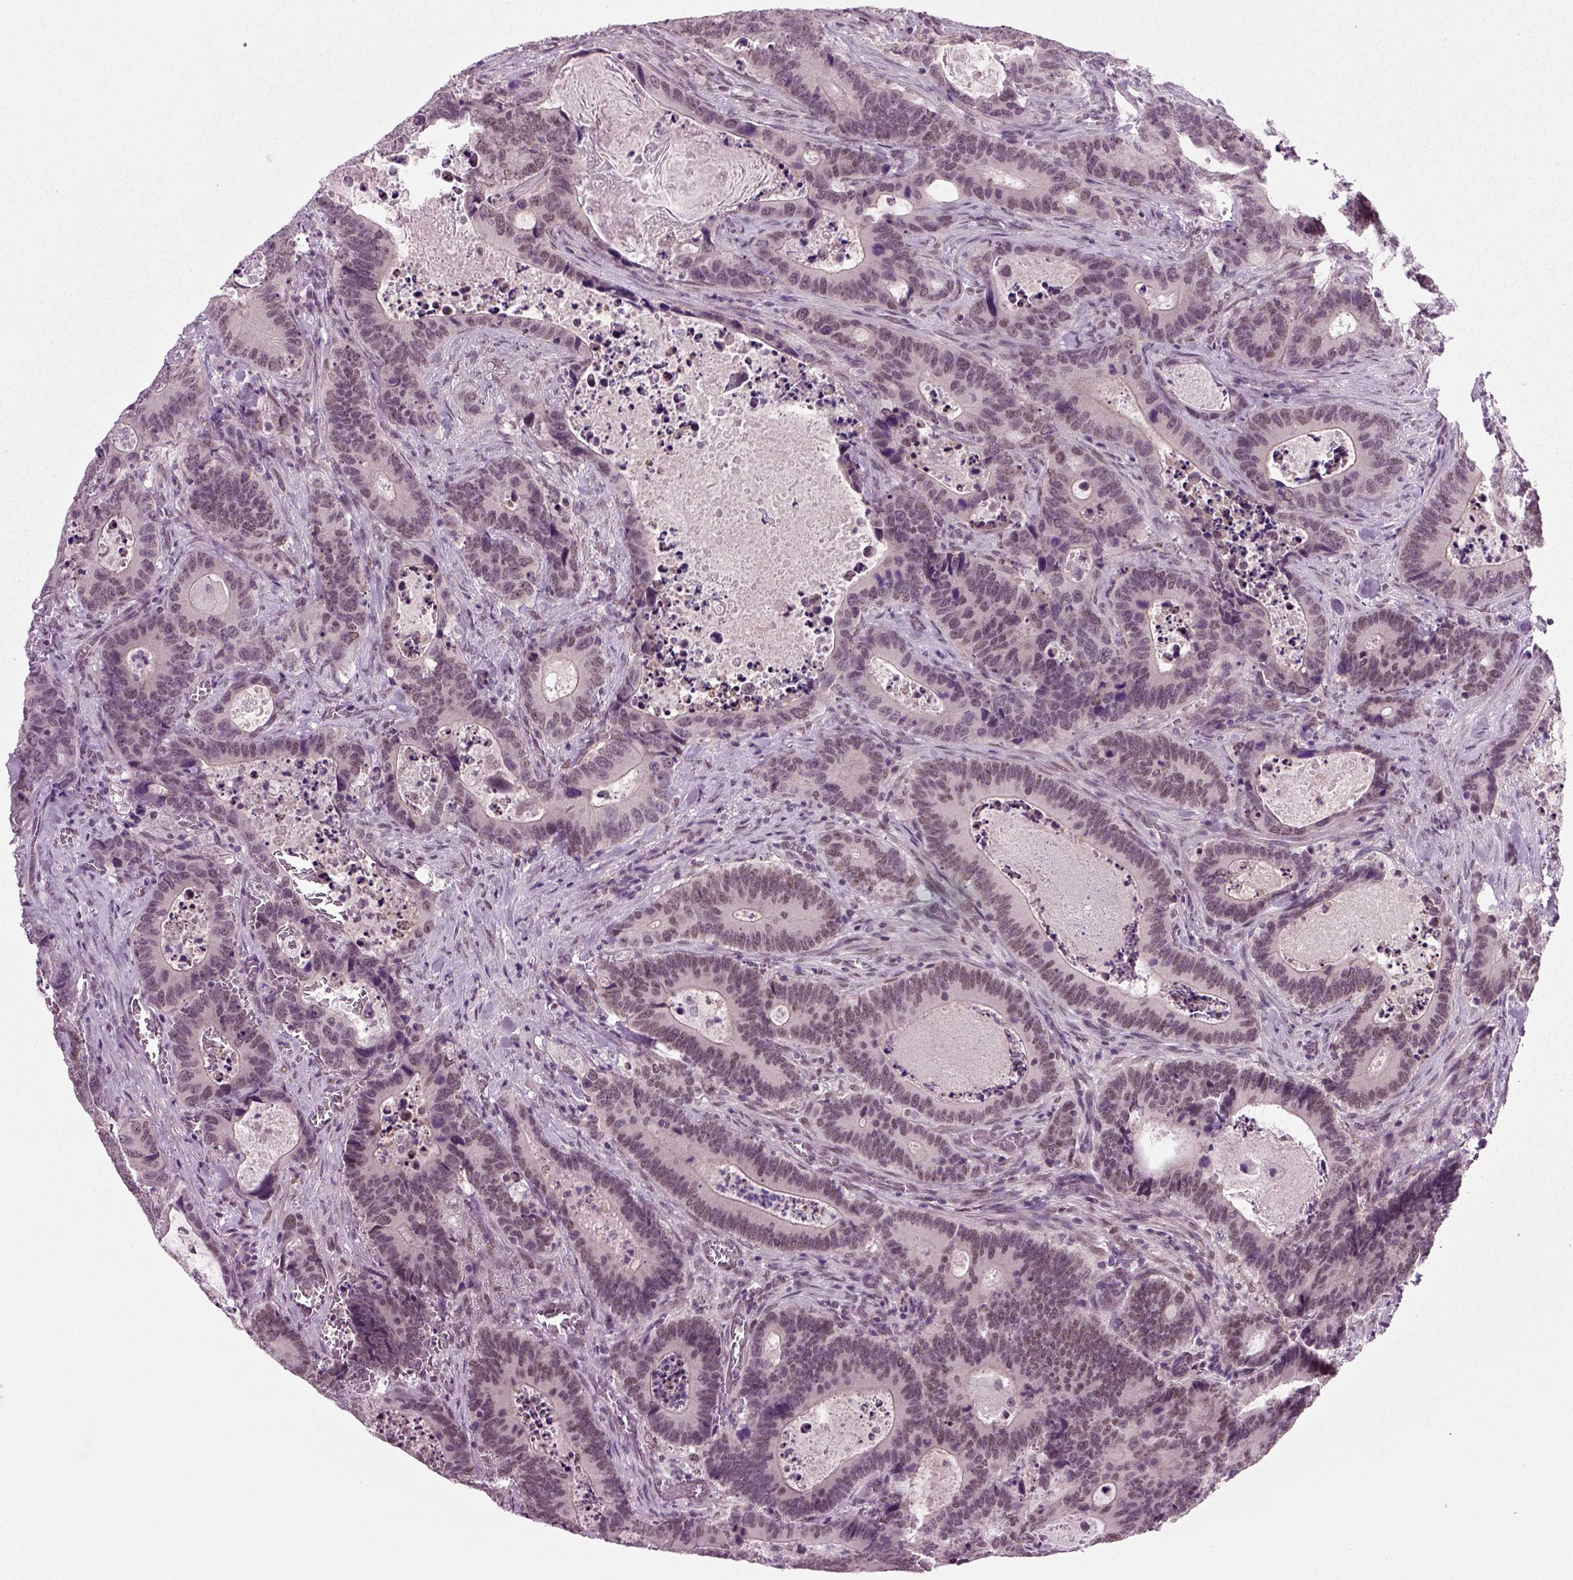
{"staining": {"intensity": "weak", "quantity": "<25%", "location": "nuclear"}, "tissue": "colorectal cancer", "cell_type": "Tumor cells", "image_type": "cancer", "snomed": [{"axis": "morphology", "description": "Adenocarcinoma, NOS"}, {"axis": "topography", "description": "Colon"}], "caption": "This is an IHC photomicrograph of colorectal cancer (adenocarcinoma). There is no positivity in tumor cells.", "gene": "RCOR3", "patient": {"sex": "female", "age": 82}}